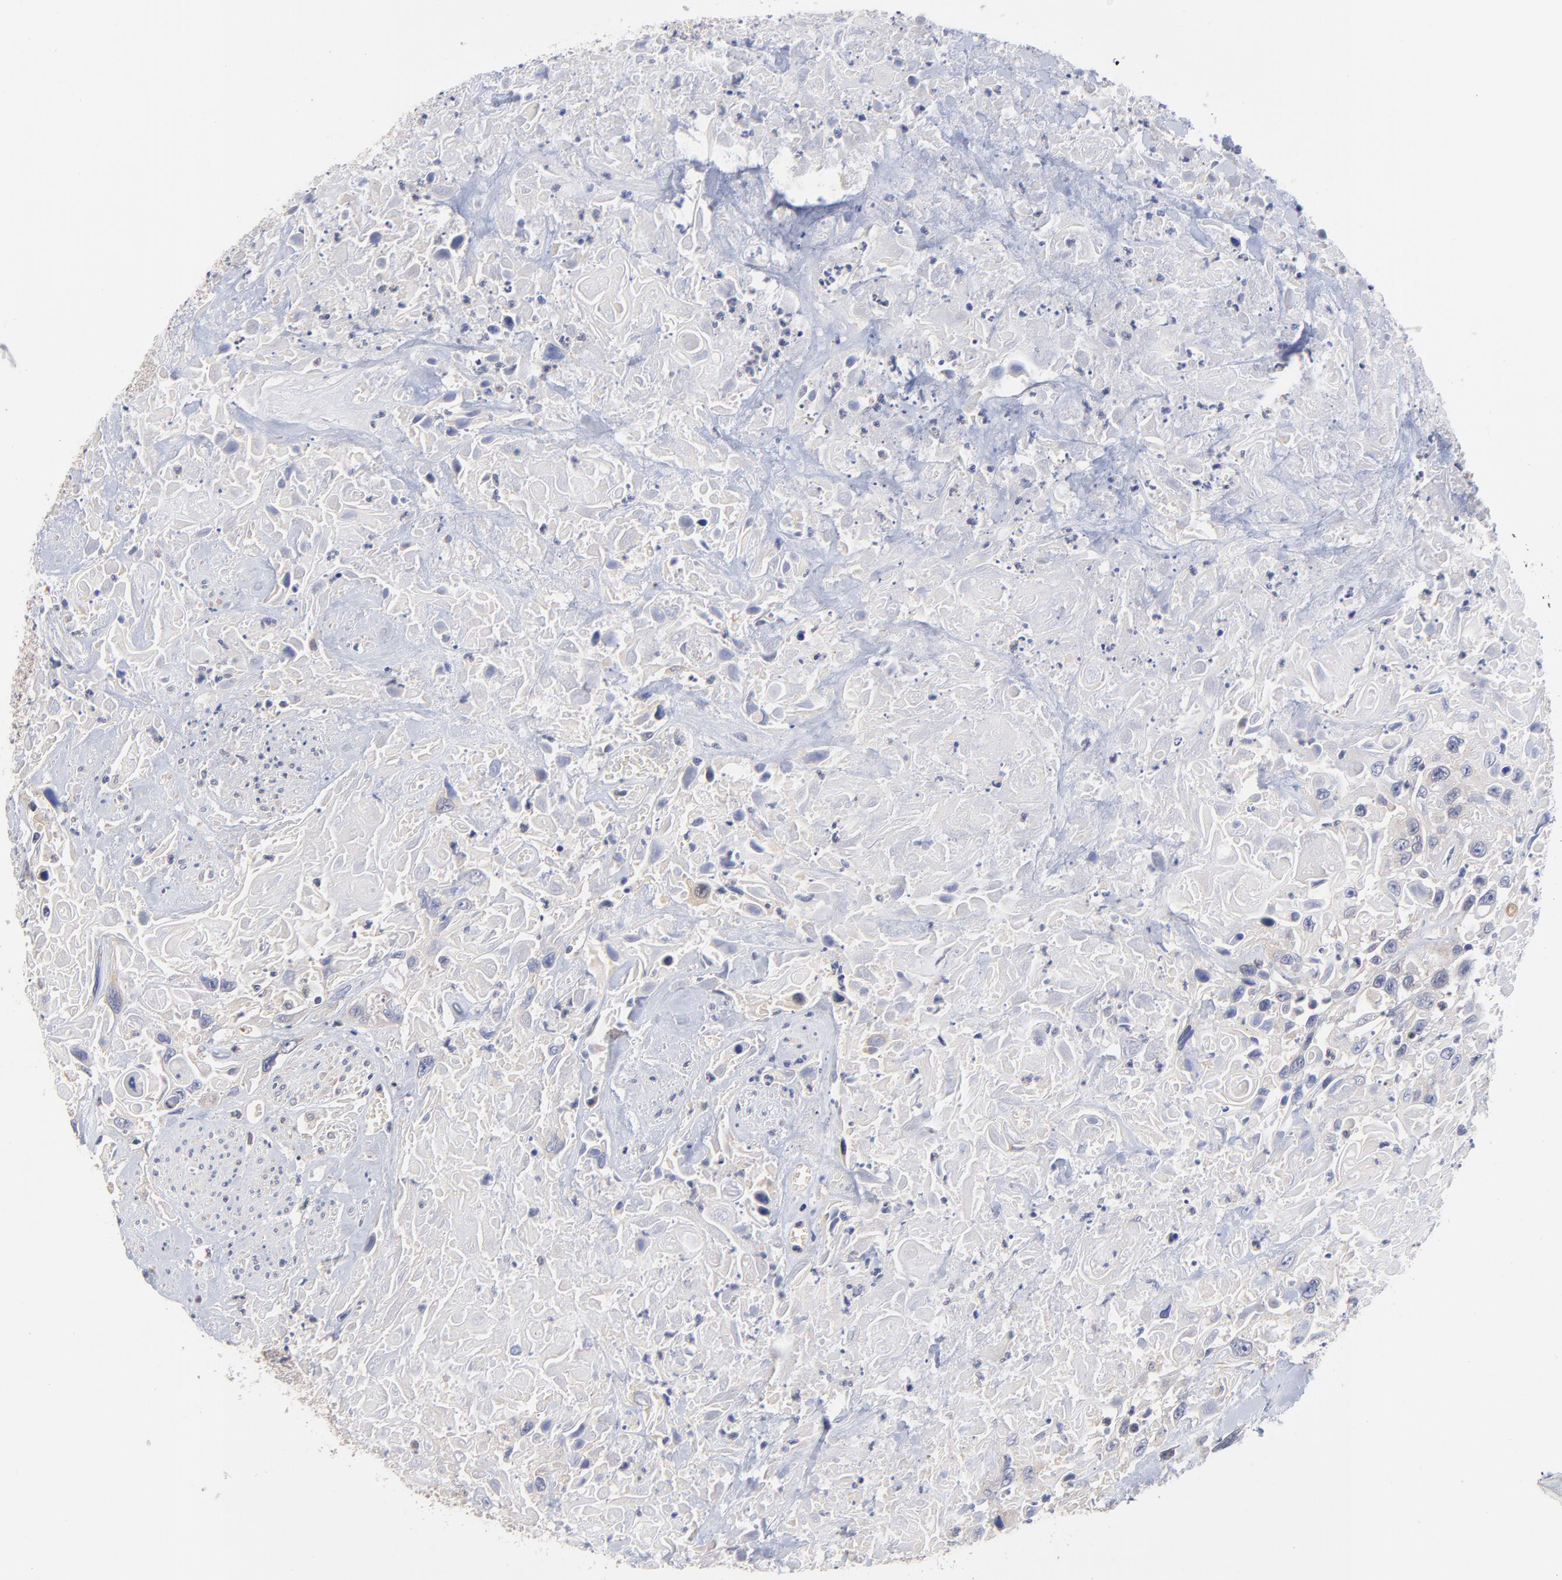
{"staining": {"intensity": "weak", "quantity": ">75%", "location": "cytoplasmic/membranous"}, "tissue": "urothelial cancer", "cell_type": "Tumor cells", "image_type": "cancer", "snomed": [{"axis": "morphology", "description": "Urothelial carcinoma, High grade"}, {"axis": "topography", "description": "Urinary bladder"}], "caption": "Urothelial cancer stained for a protein (brown) exhibits weak cytoplasmic/membranous positive expression in approximately >75% of tumor cells.", "gene": "PCMT1", "patient": {"sex": "female", "age": 84}}